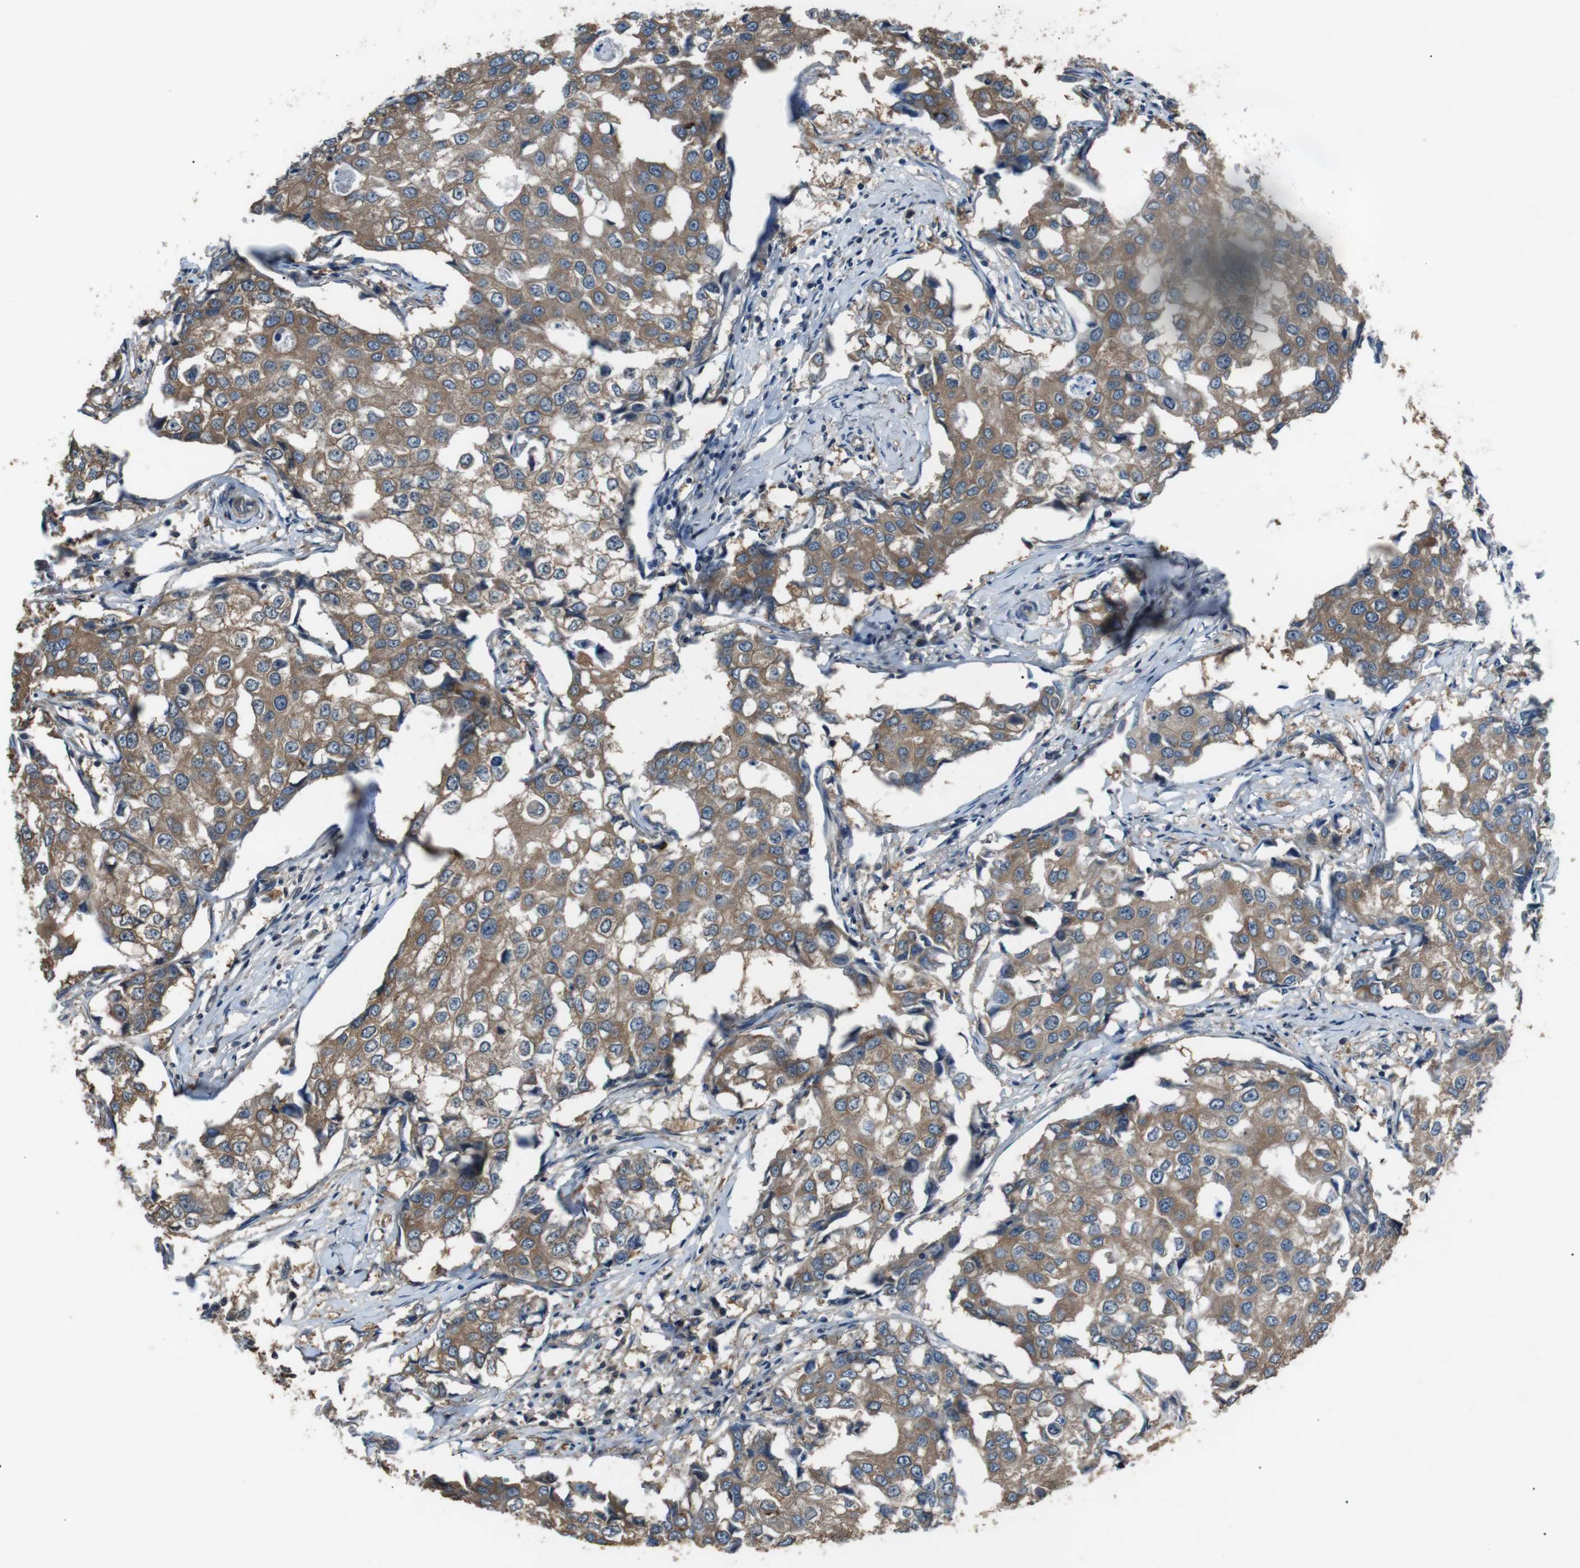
{"staining": {"intensity": "moderate", "quantity": ">75%", "location": "cytoplasmic/membranous"}, "tissue": "breast cancer", "cell_type": "Tumor cells", "image_type": "cancer", "snomed": [{"axis": "morphology", "description": "Duct carcinoma"}, {"axis": "topography", "description": "Breast"}], "caption": "Immunohistochemistry of breast cancer shows medium levels of moderate cytoplasmic/membranous expression in about >75% of tumor cells. The staining was performed using DAB, with brown indicating positive protein expression. Nuclei are stained blue with hematoxylin.", "gene": "GPR161", "patient": {"sex": "female", "age": 27}}